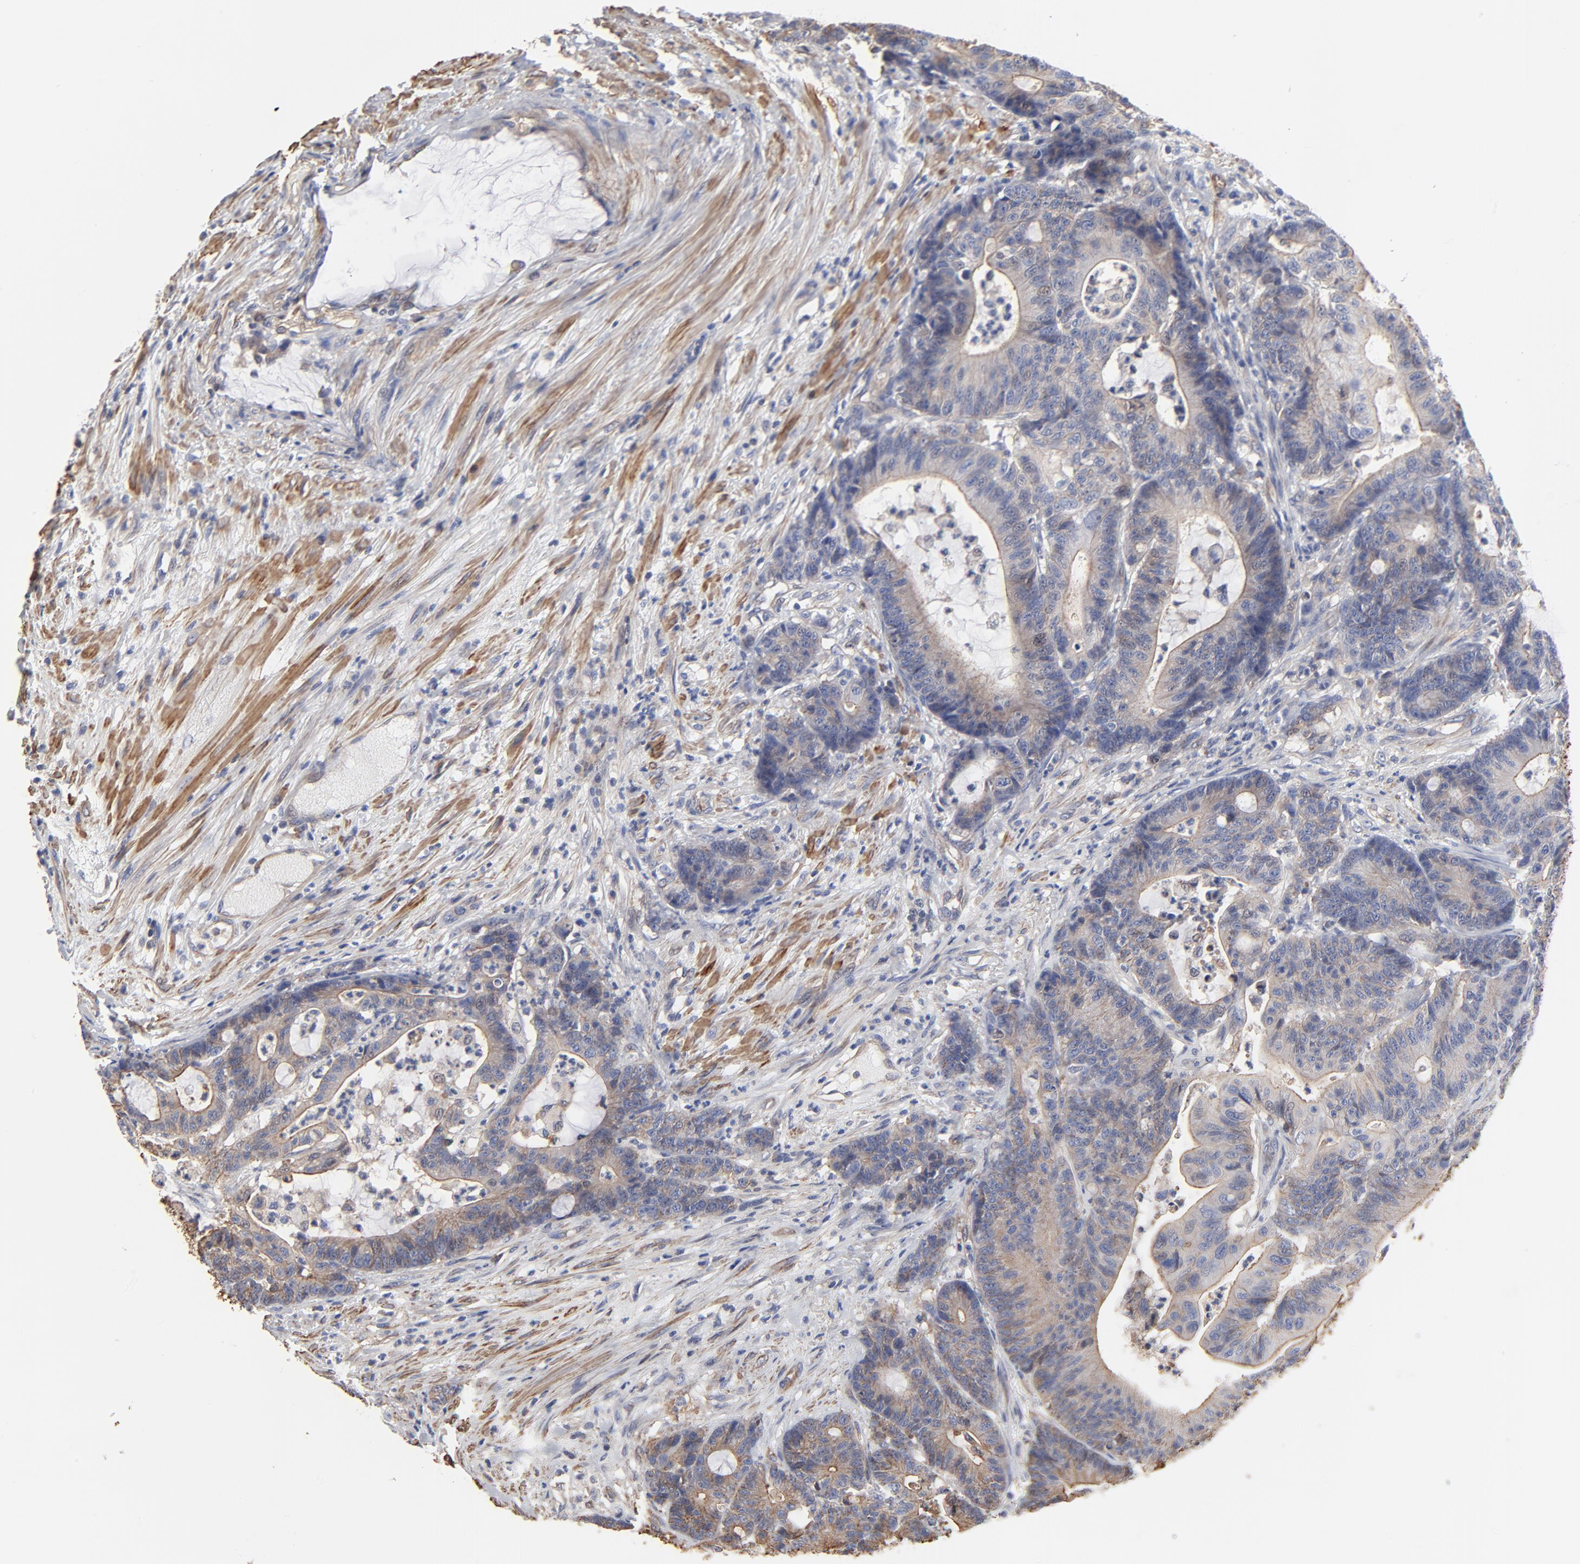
{"staining": {"intensity": "weak", "quantity": "25%-75%", "location": "cytoplasmic/membranous"}, "tissue": "colorectal cancer", "cell_type": "Tumor cells", "image_type": "cancer", "snomed": [{"axis": "morphology", "description": "Adenocarcinoma, NOS"}, {"axis": "topography", "description": "Colon"}], "caption": "A brown stain labels weak cytoplasmic/membranous positivity of a protein in human colorectal cancer (adenocarcinoma) tumor cells.", "gene": "ACTA2", "patient": {"sex": "female", "age": 84}}